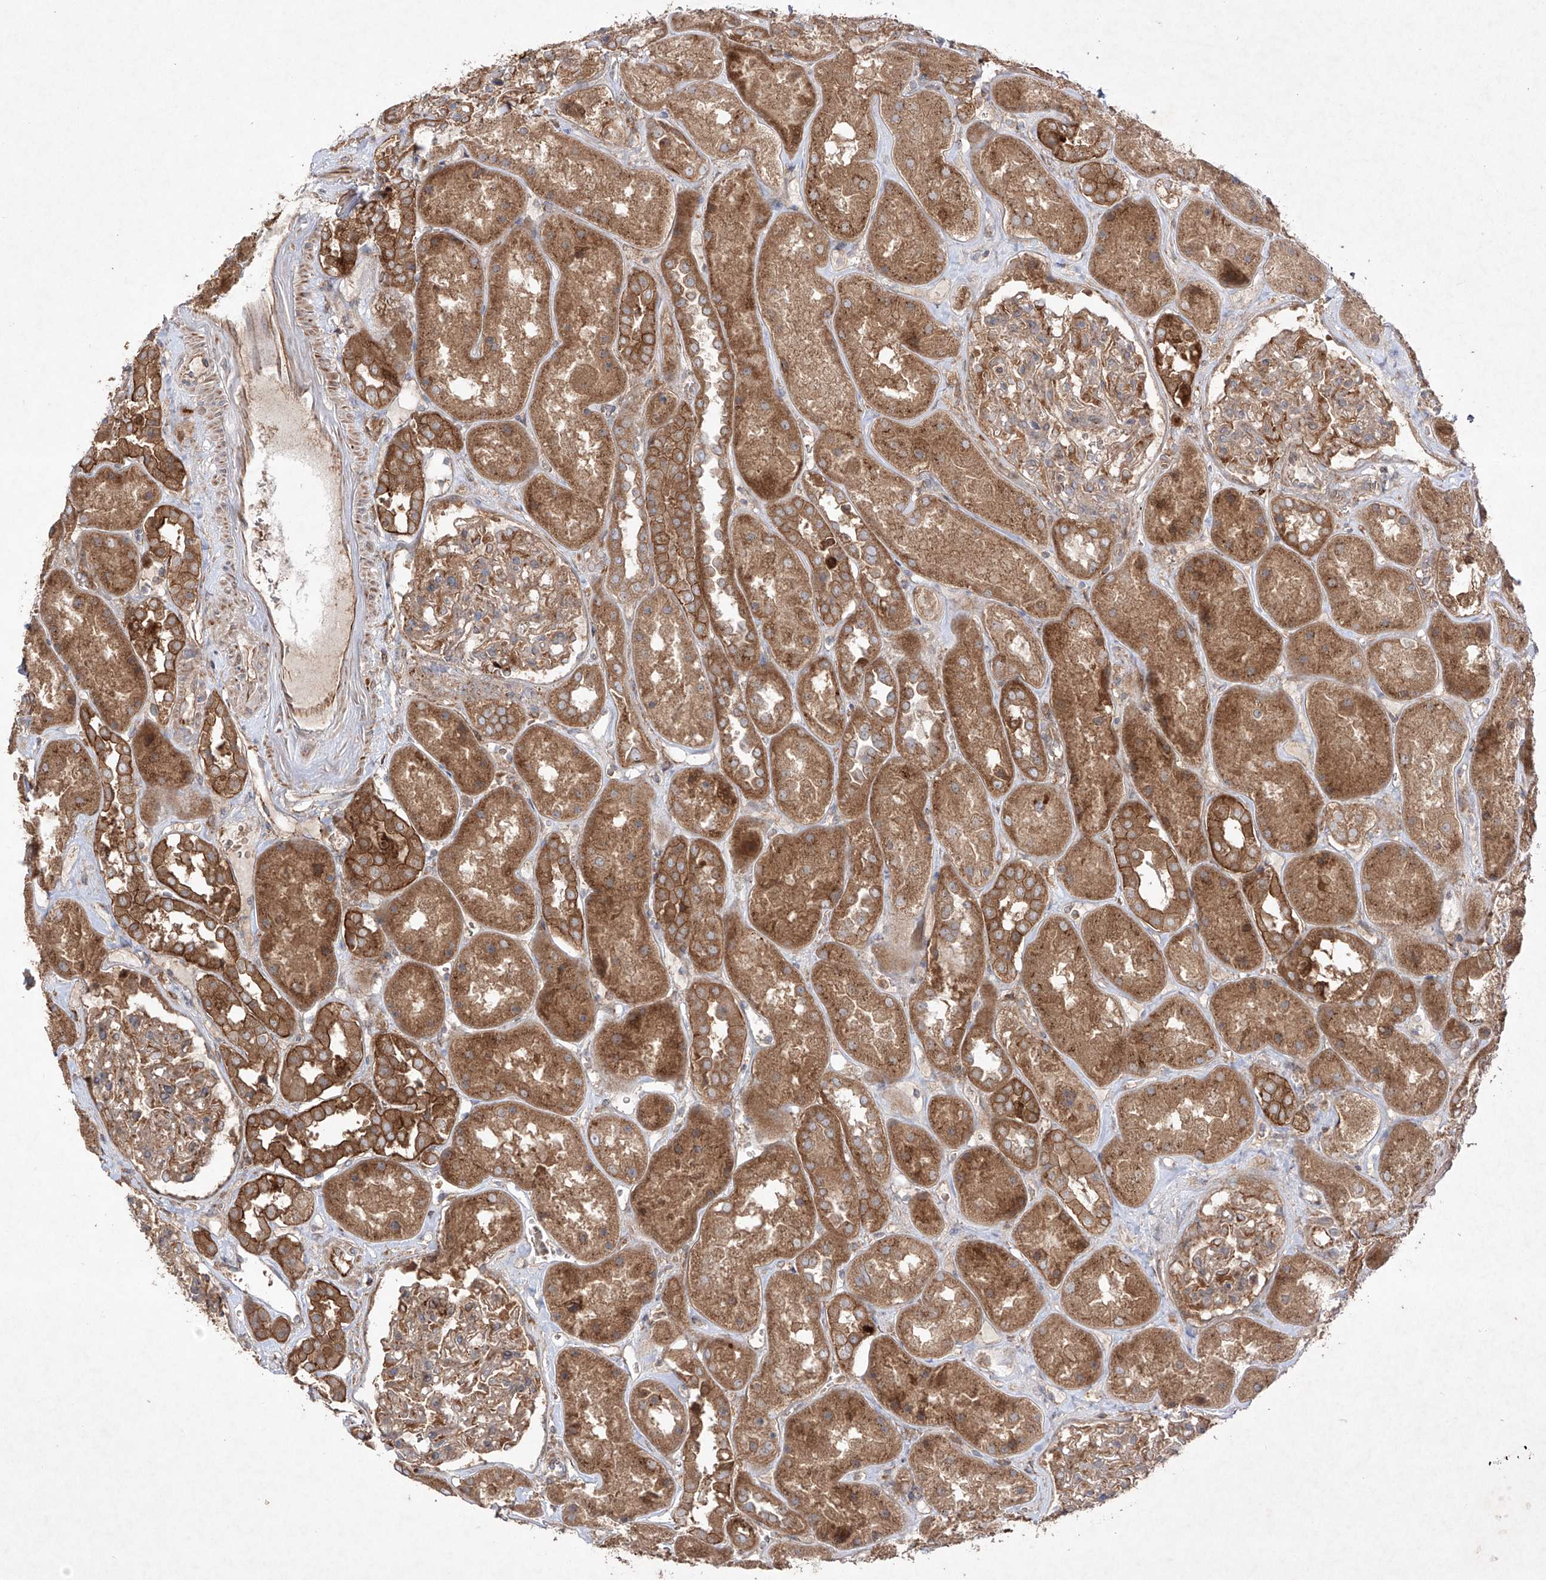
{"staining": {"intensity": "moderate", "quantity": ">75%", "location": "cytoplasmic/membranous"}, "tissue": "kidney", "cell_type": "Cells in glomeruli", "image_type": "normal", "snomed": [{"axis": "morphology", "description": "Normal tissue, NOS"}, {"axis": "topography", "description": "Kidney"}], "caption": "Immunohistochemistry (DAB) staining of unremarkable human kidney demonstrates moderate cytoplasmic/membranous protein positivity in about >75% of cells in glomeruli.", "gene": "YKT6", "patient": {"sex": "male", "age": 70}}